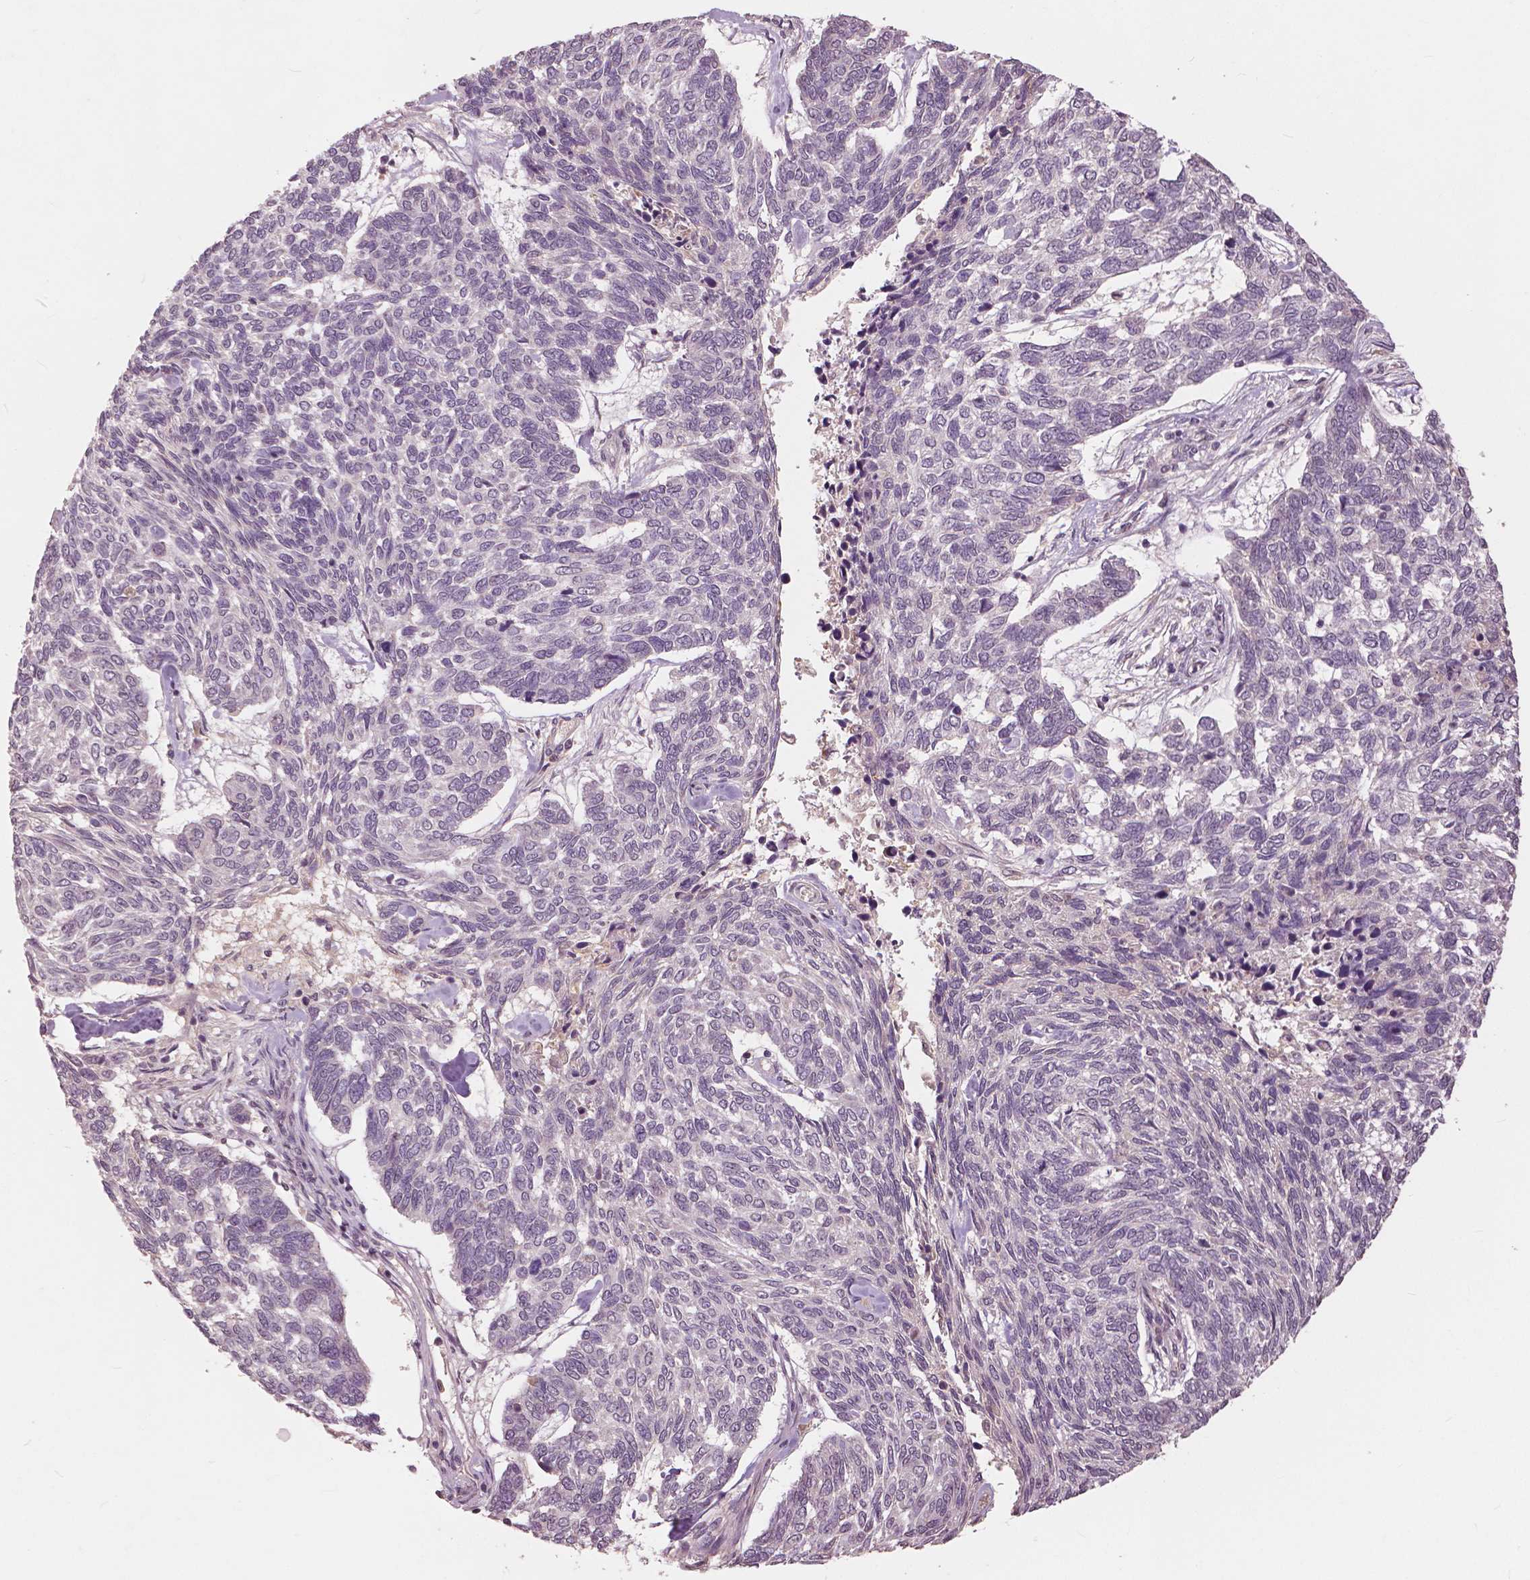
{"staining": {"intensity": "negative", "quantity": "none", "location": "none"}, "tissue": "skin cancer", "cell_type": "Tumor cells", "image_type": "cancer", "snomed": [{"axis": "morphology", "description": "Basal cell carcinoma"}, {"axis": "topography", "description": "Skin"}], "caption": "DAB (3,3'-diaminobenzidine) immunohistochemical staining of human skin cancer shows no significant expression in tumor cells. (Immunohistochemistry, brightfield microscopy, high magnification).", "gene": "ANGPTL4", "patient": {"sex": "female", "age": 65}}